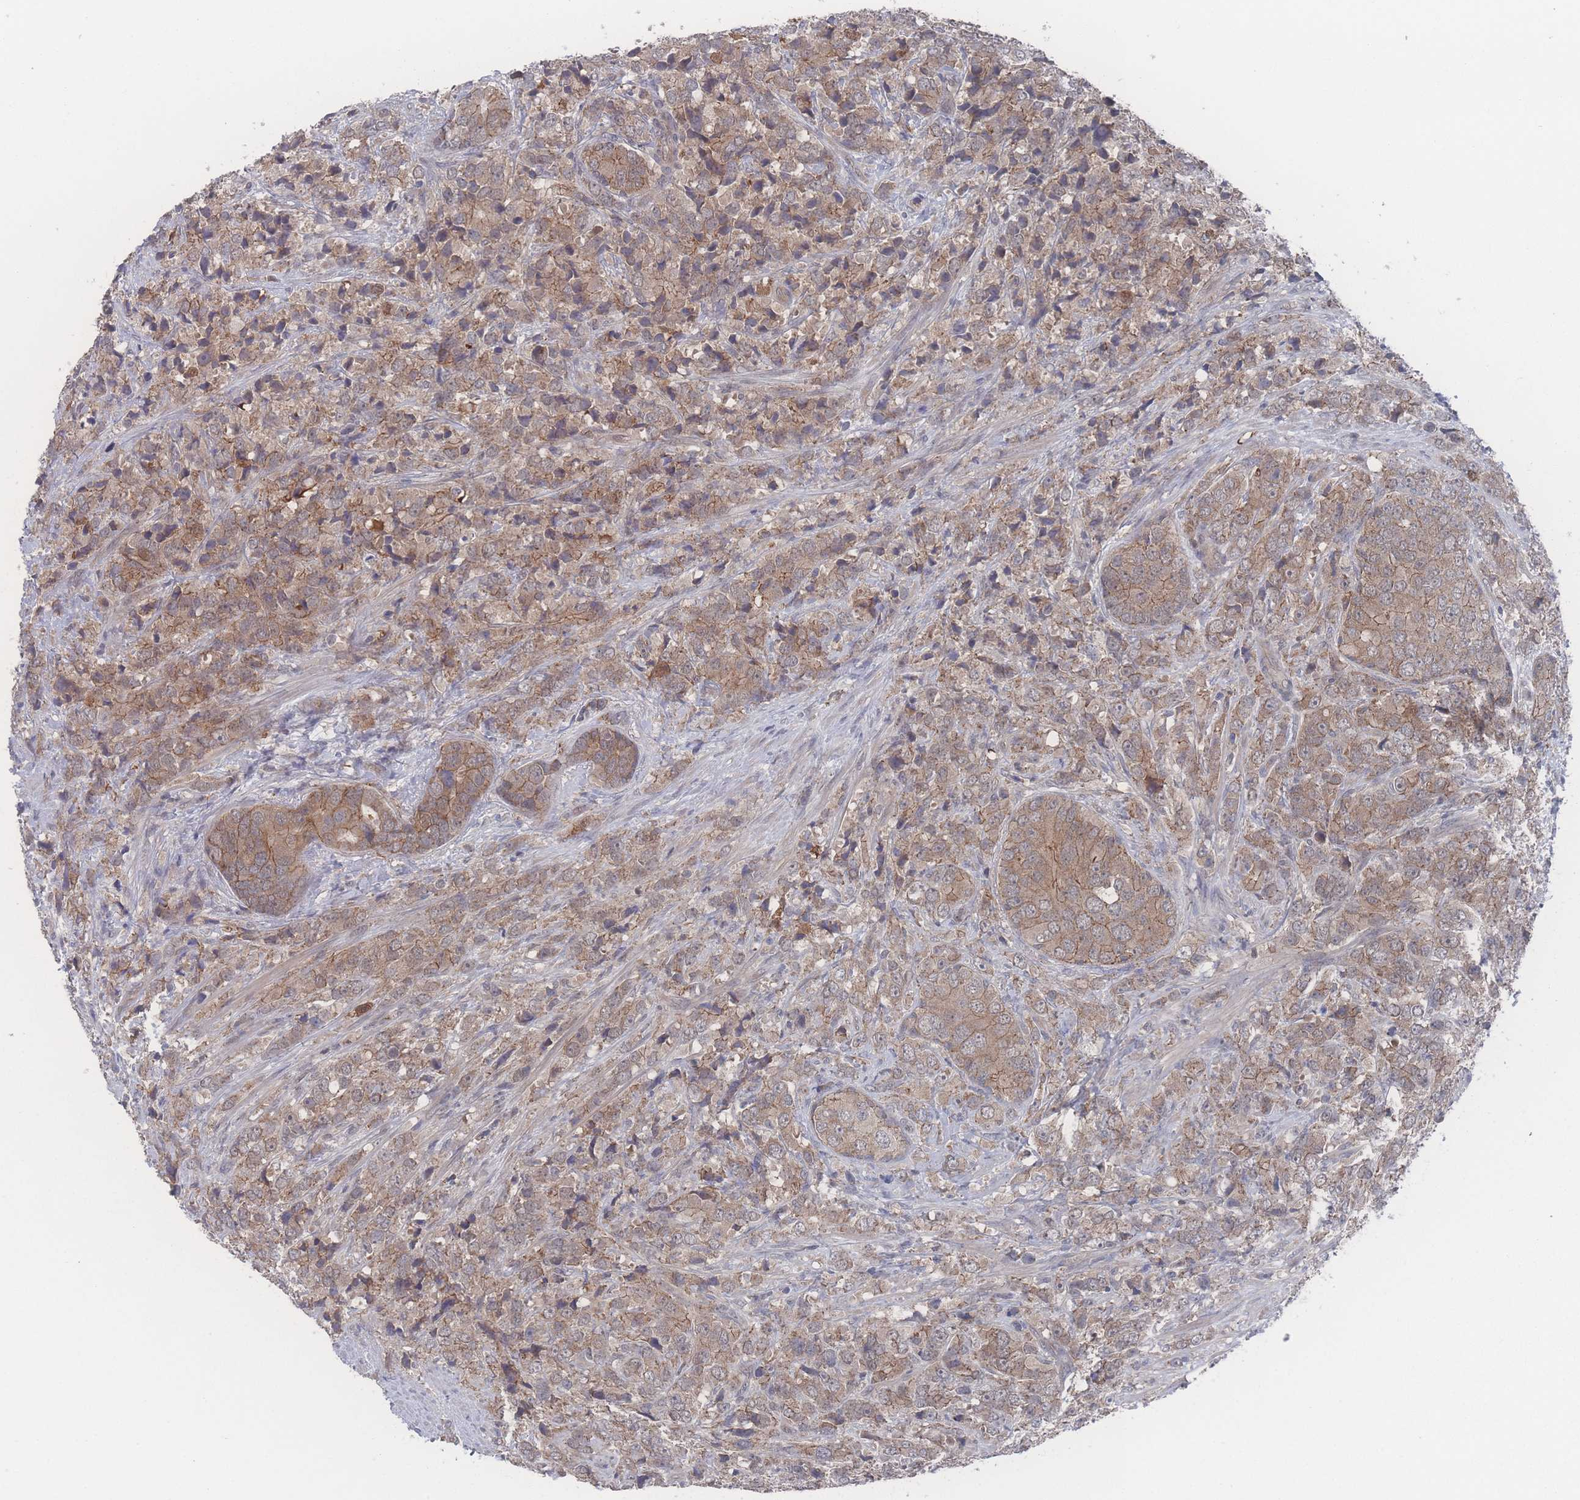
{"staining": {"intensity": "moderate", "quantity": ">75%", "location": "cytoplasmic/membranous"}, "tissue": "prostate cancer", "cell_type": "Tumor cells", "image_type": "cancer", "snomed": [{"axis": "morphology", "description": "Adenocarcinoma, High grade"}, {"axis": "topography", "description": "Prostate"}], "caption": "Tumor cells demonstrate moderate cytoplasmic/membranous staining in about >75% of cells in prostate cancer. The protein is shown in brown color, while the nuclei are stained blue.", "gene": "NBEAL1", "patient": {"sex": "male", "age": 62}}